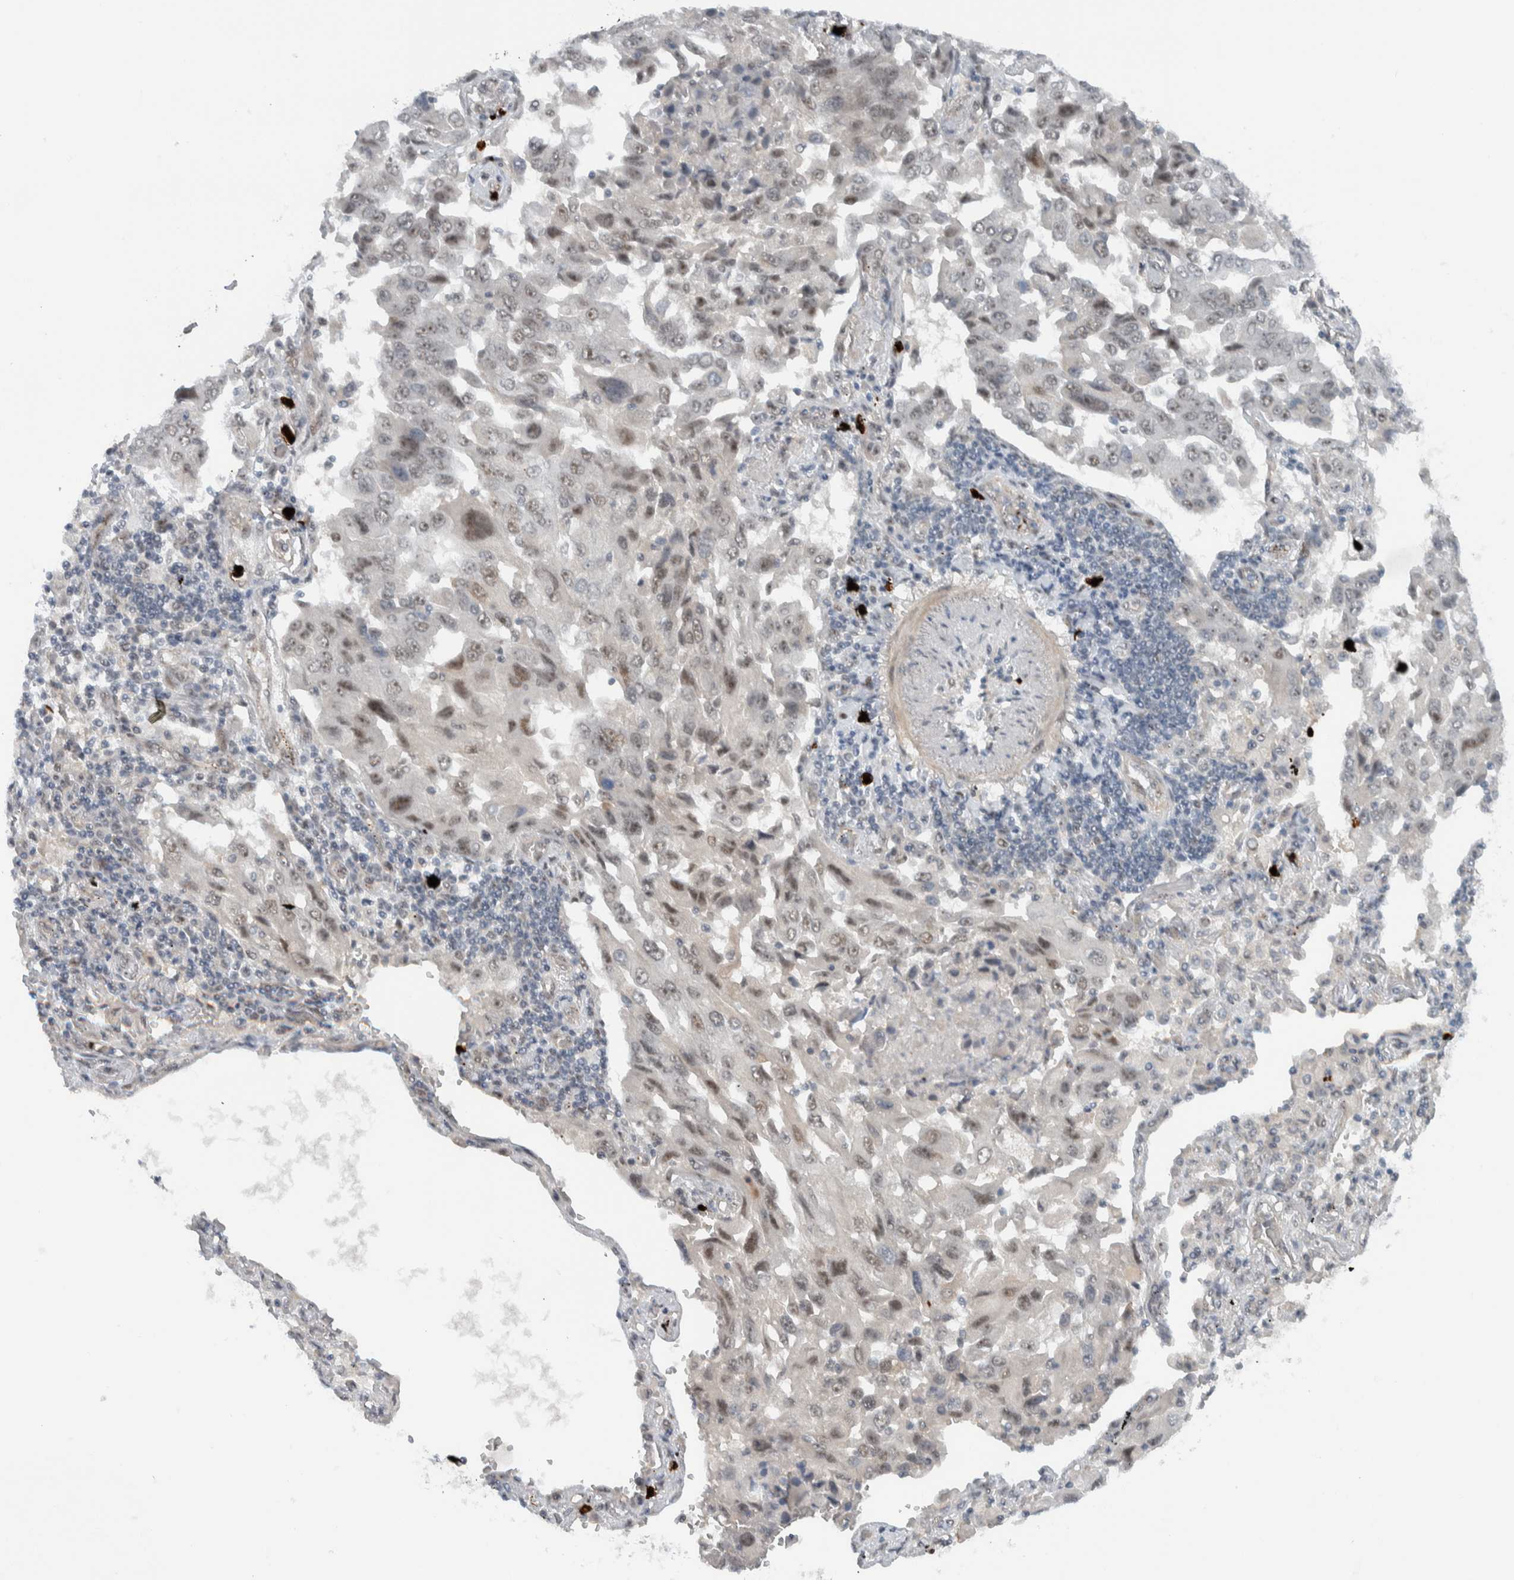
{"staining": {"intensity": "weak", "quantity": ">75%", "location": "nuclear"}, "tissue": "lung cancer", "cell_type": "Tumor cells", "image_type": "cancer", "snomed": [{"axis": "morphology", "description": "Adenocarcinoma, NOS"}, {"axis": "topography", "description": "Lung"}], "caption": "Adenocarcinoma (lung) was stained to show a protein in brown. There is low levels of weak nuclear positivity in approximately >75% of tumor cells.", "gene": "ZFP91", "patient": {"sex": "female", "age": 65}}